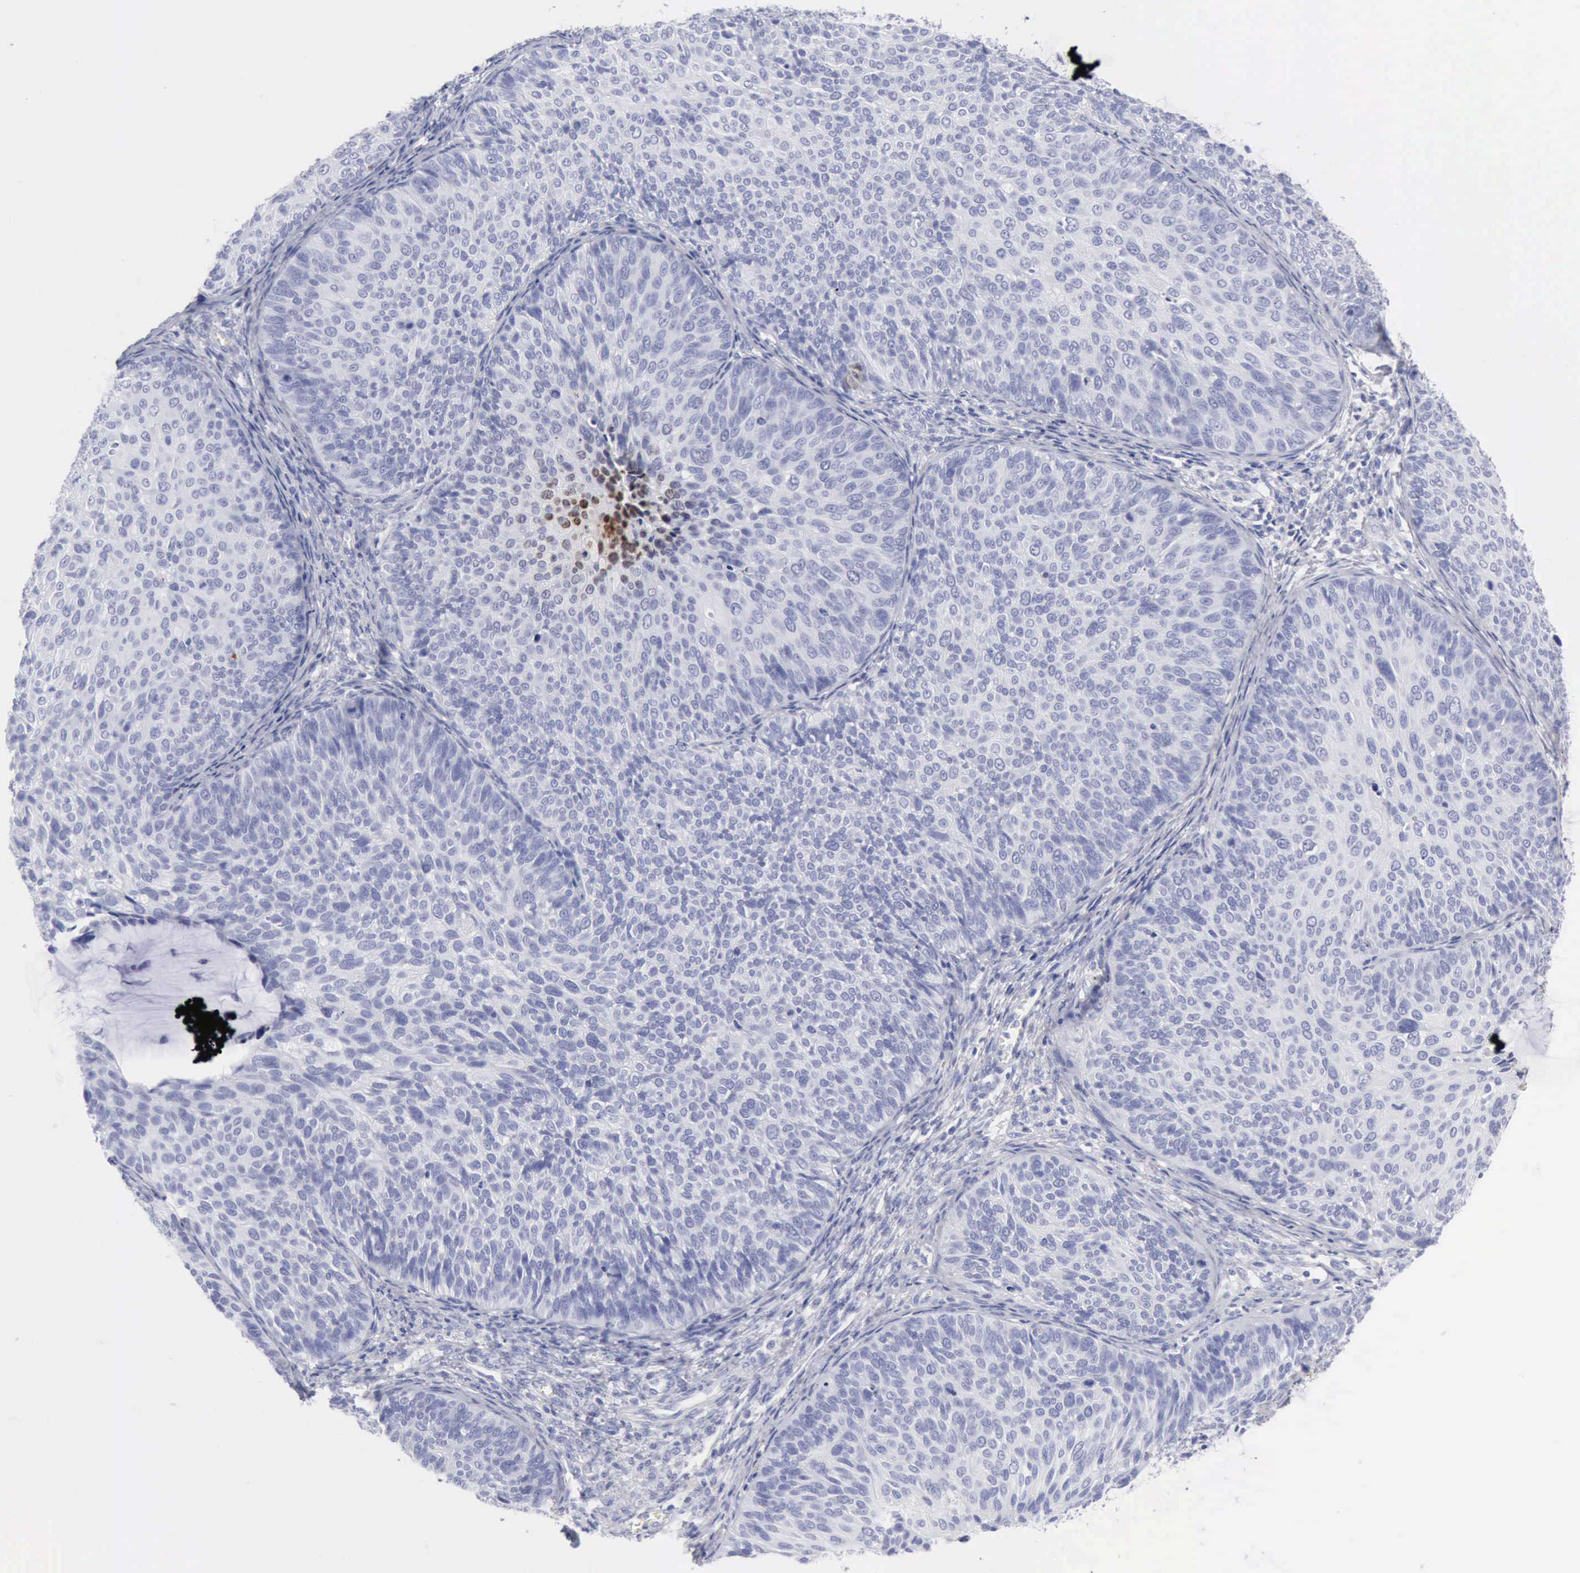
{"staining": {"intensity": "negative", "quantity": "none", "location": "none"}, "tissue": "cervical cancer", "cell_type": "Tumor cells", "image_type": "cancer", "snomed": [{"axis": "morphology", "description": "Squamous cell carcinoma, NOS"}, {"axis": "topography", "description": "Cervix"}], "caption": "IHC micrograph of human cervical cancer stained for a protein (brown), which reveals no staining in tumor cells.", "gene": "KRT10", "patient": {"sex": "female", "age": 36}}